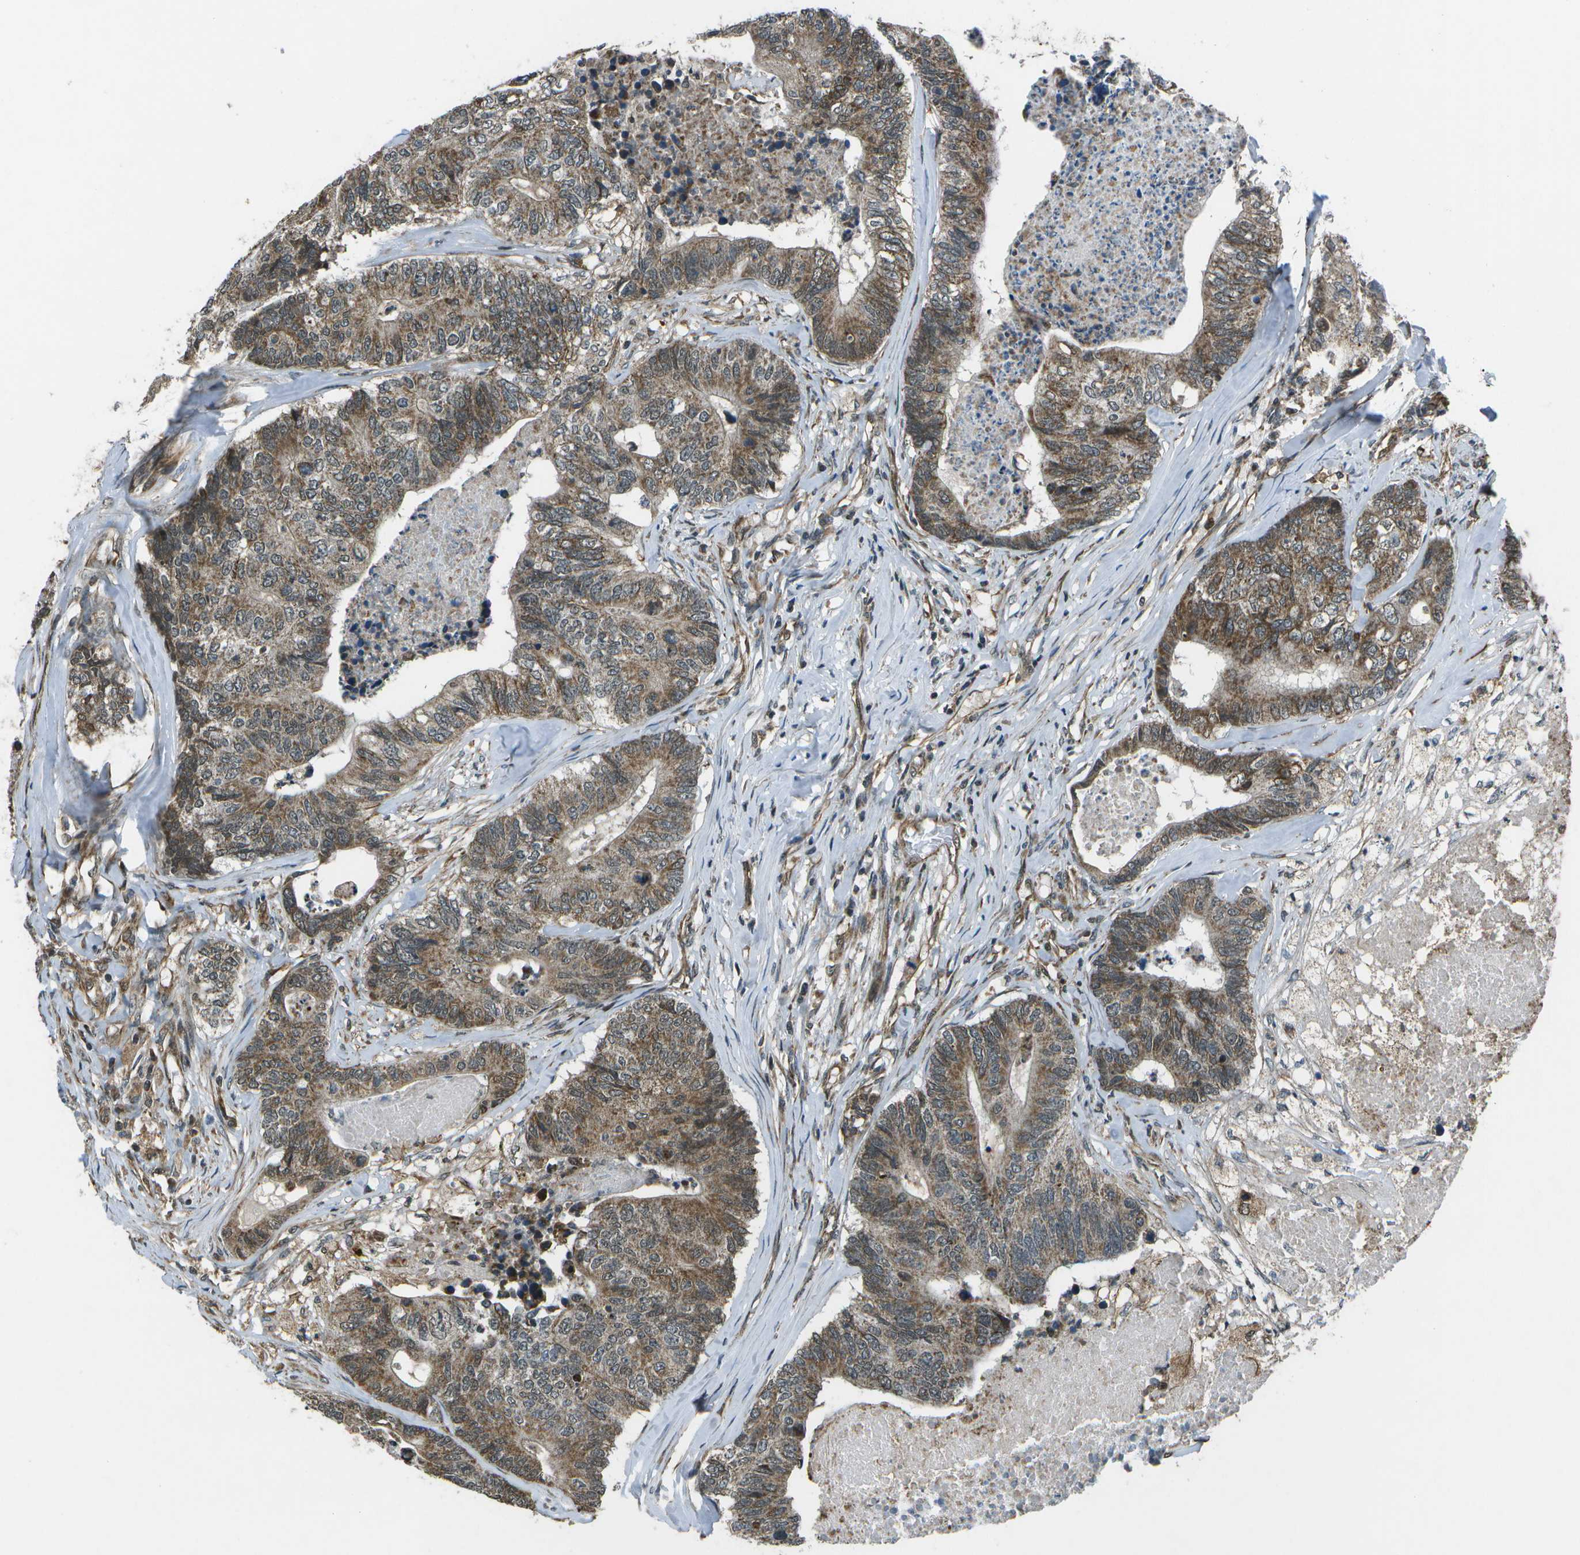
{"staining": {"intensity": "moderate", "quantity": ">75%", "location": "cytoplasmic/membranous"}, "tissue": "colorectal cancer", "cell_type": "Tumor cells", "image_type": "cancer", "snomed": [{"axis": "morphology", "description": "Adenocarcinoma, NOS"}, {"axis": "topography", "description": "Colon"}], "caption": "Immunohistochemical staining of human colorectal cancer (adenocarcinoma) exhibits medium levels of moderate cytoplasmic/membranous protein staining in about >75% of tumor cells. (Stains: DAB (3,3'-diaminobenzidine) in brown, nuclei in blue, Microscopy: brightfield microscopy at high magnification).", "gene": "EIF2AK1", "patient": {"sex": "female", "age": 57}}